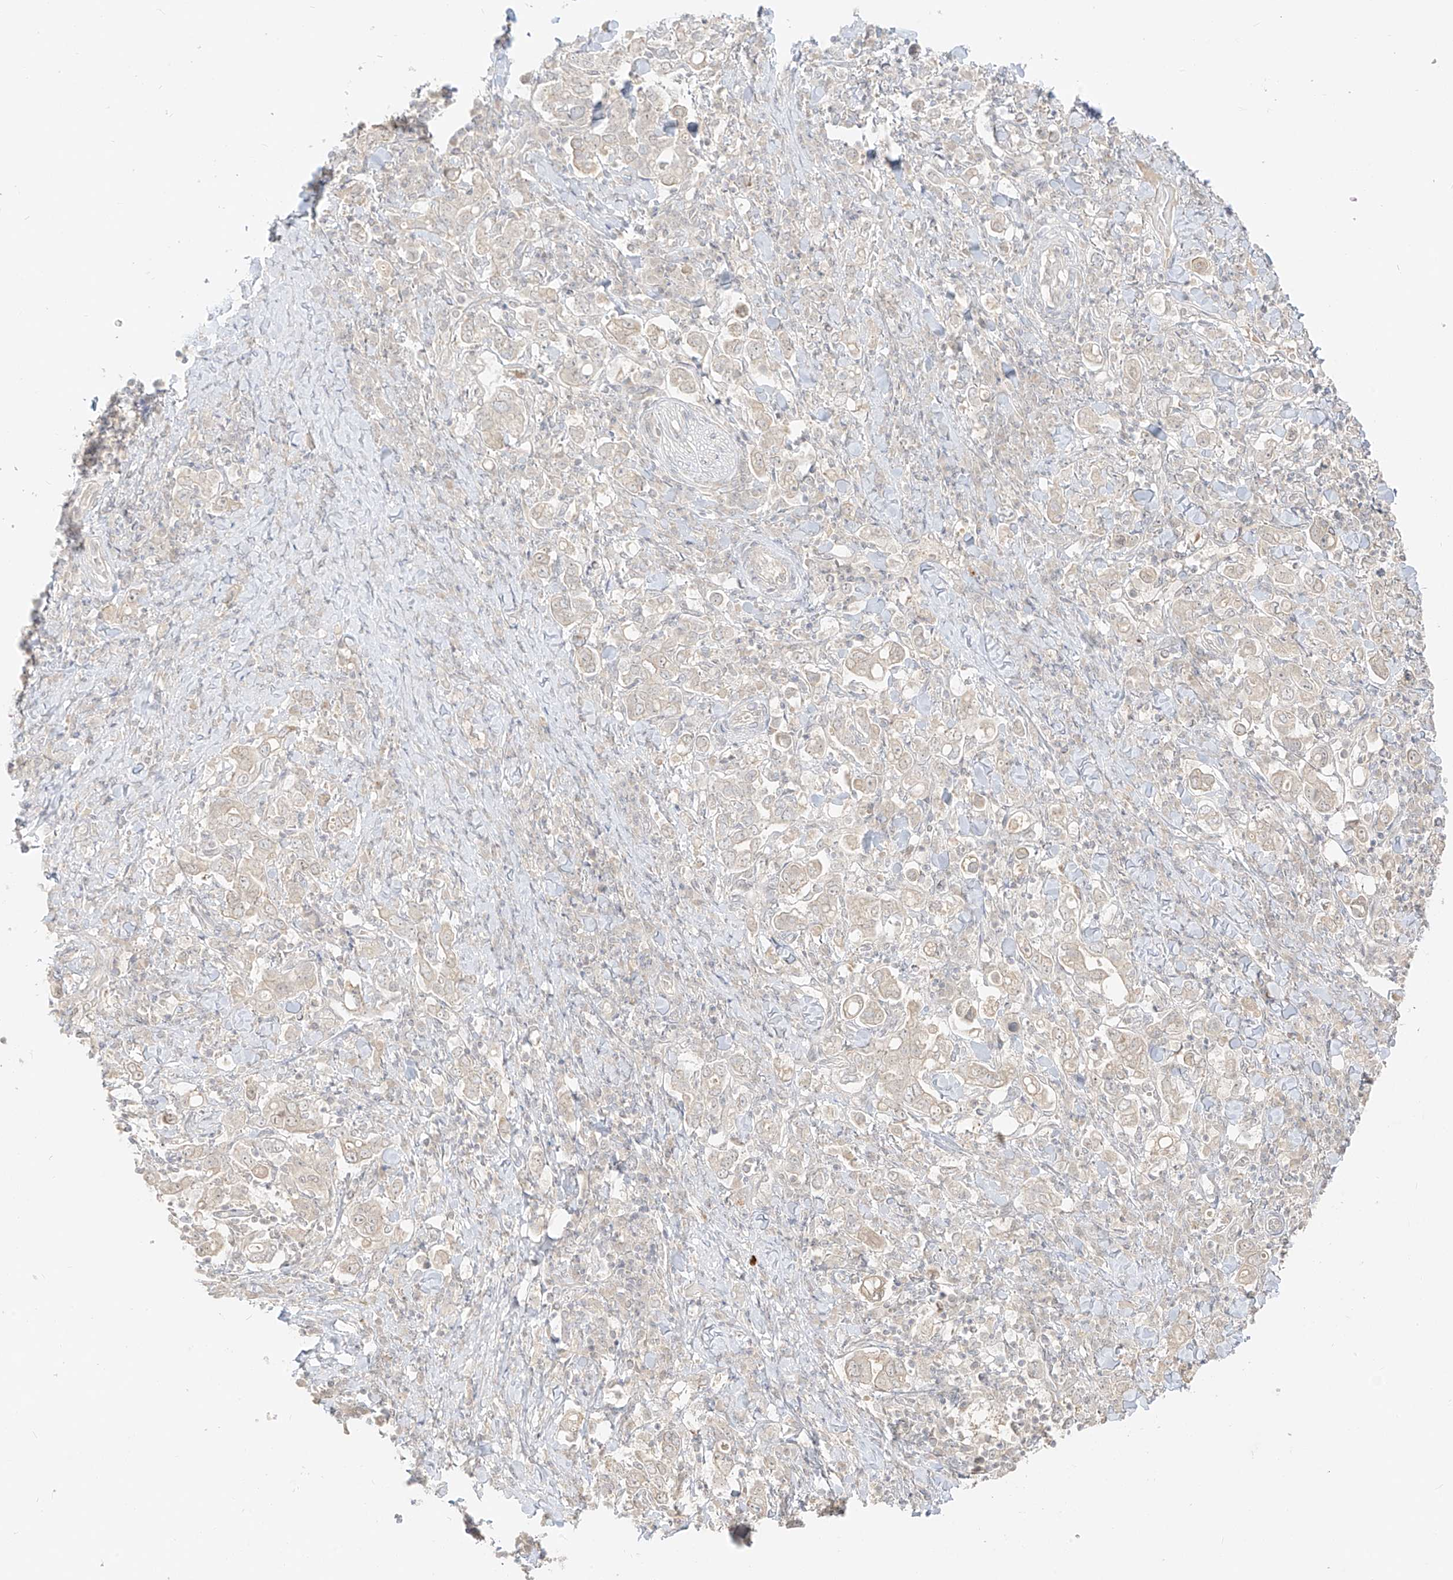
{"staining": {"intensity": "weak", "quantity": "<25%", "location": "cytoplasmic/membranous"}, "tissue": "stomach cancer", "cell_type": "Tumor cells", "image_type": "cancer", "snomed": [{"axis": "morphology", "description": "Adenocarcinoma, NOS"}, {"axis": "topography", "description": "Stomach, upper"}], "caption": "A high-resolution photomicrograph shows IHC staining of adenocarcinoma (stomach), which displays no significant staining in tumor cells.", "gene": "LIPT1", "patient": {"sex": "male", "age": 62}}